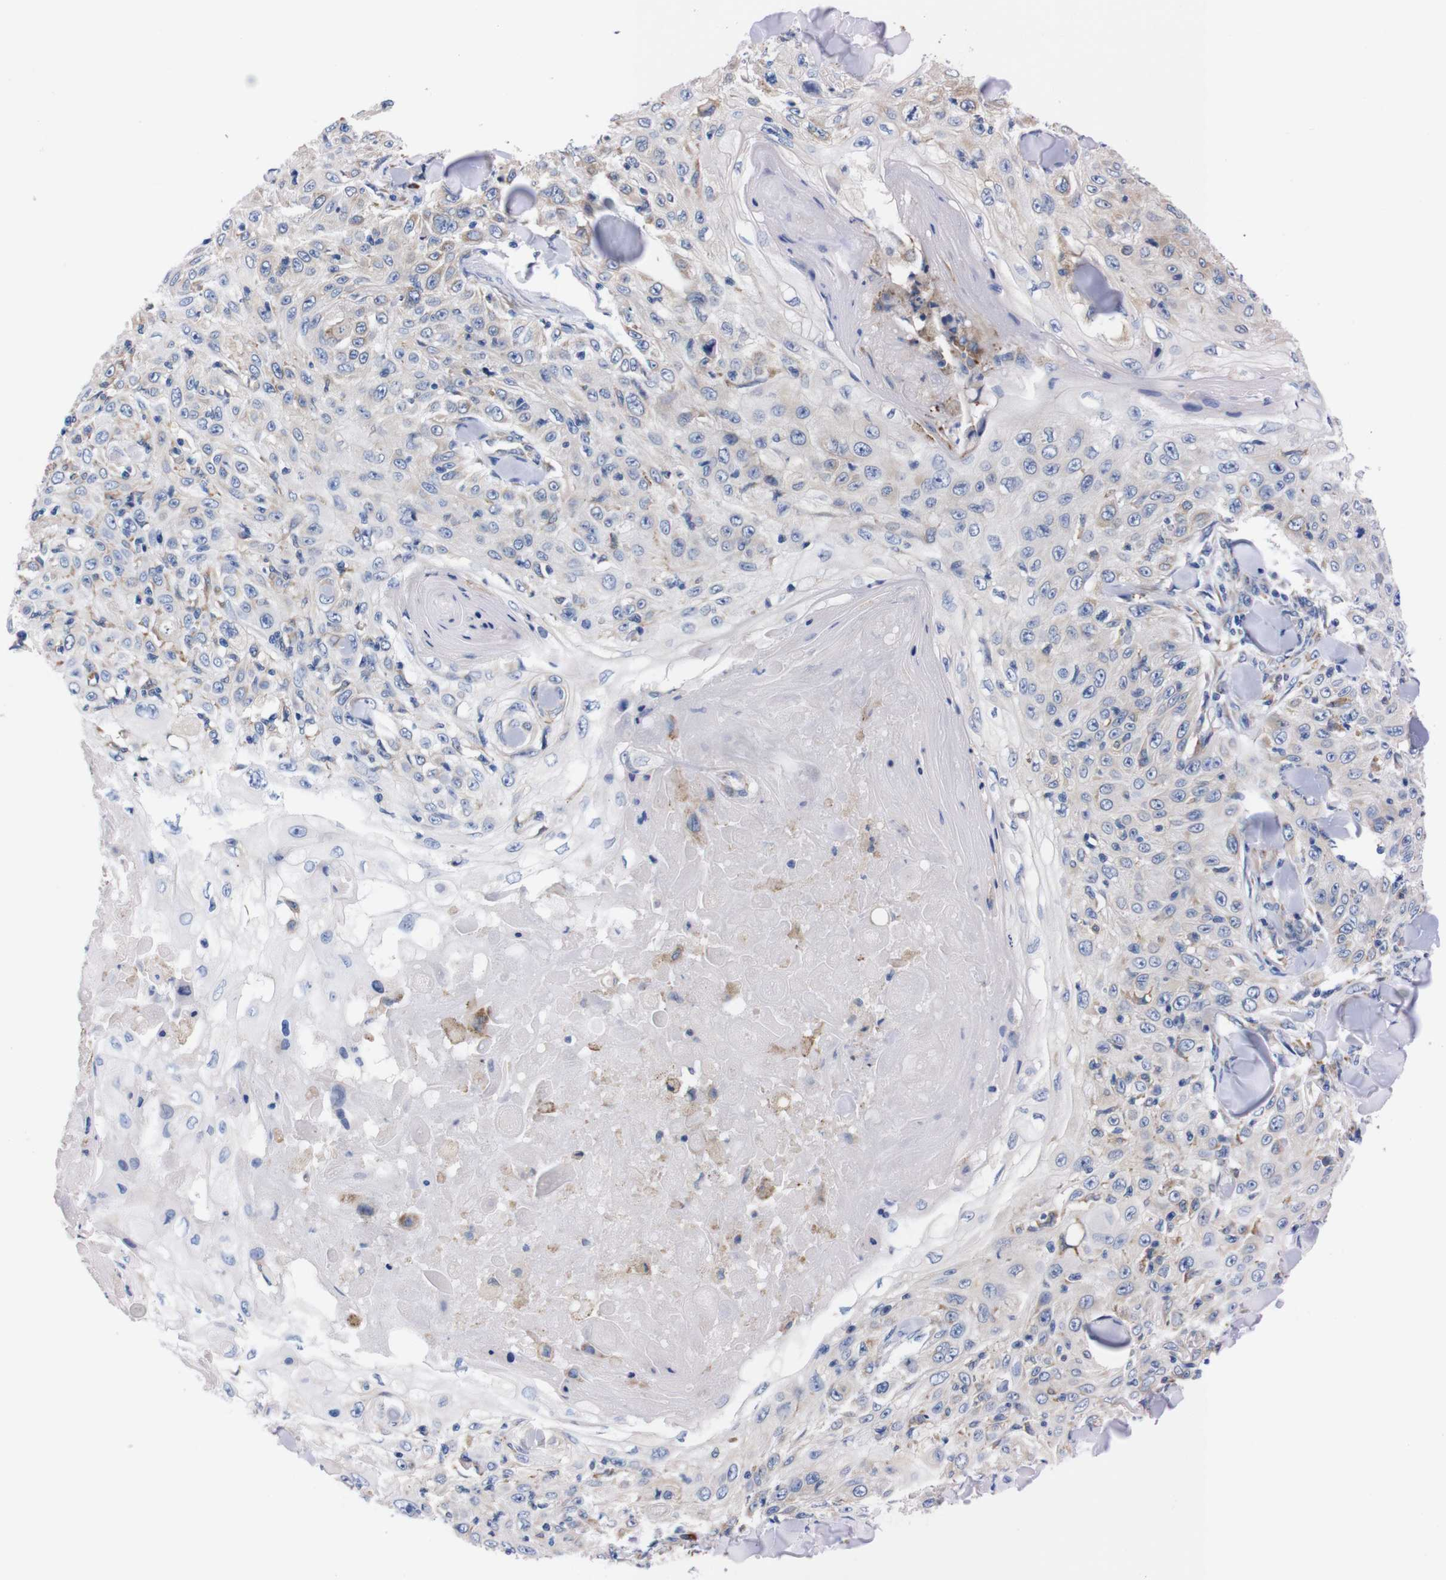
{"staining": {"intensity": "negative", "quantity": "none", "location": "none"}, "tissue": "skin cancer", "cell_type": "Tumor cells", "image_type": "cancer", "snomed": [{"axis": "morphology", "description": "Squamous cell carcinoma, NOS"}, {"axis": "topography", "description": "Skin"}], "caption": "DAB immunohistochemical staining of squamous cell carcinoma (skin) shows no significant expression in tumor cells.", "gene": "NEBL", "patient": {"sex": "male", "age": 86}}